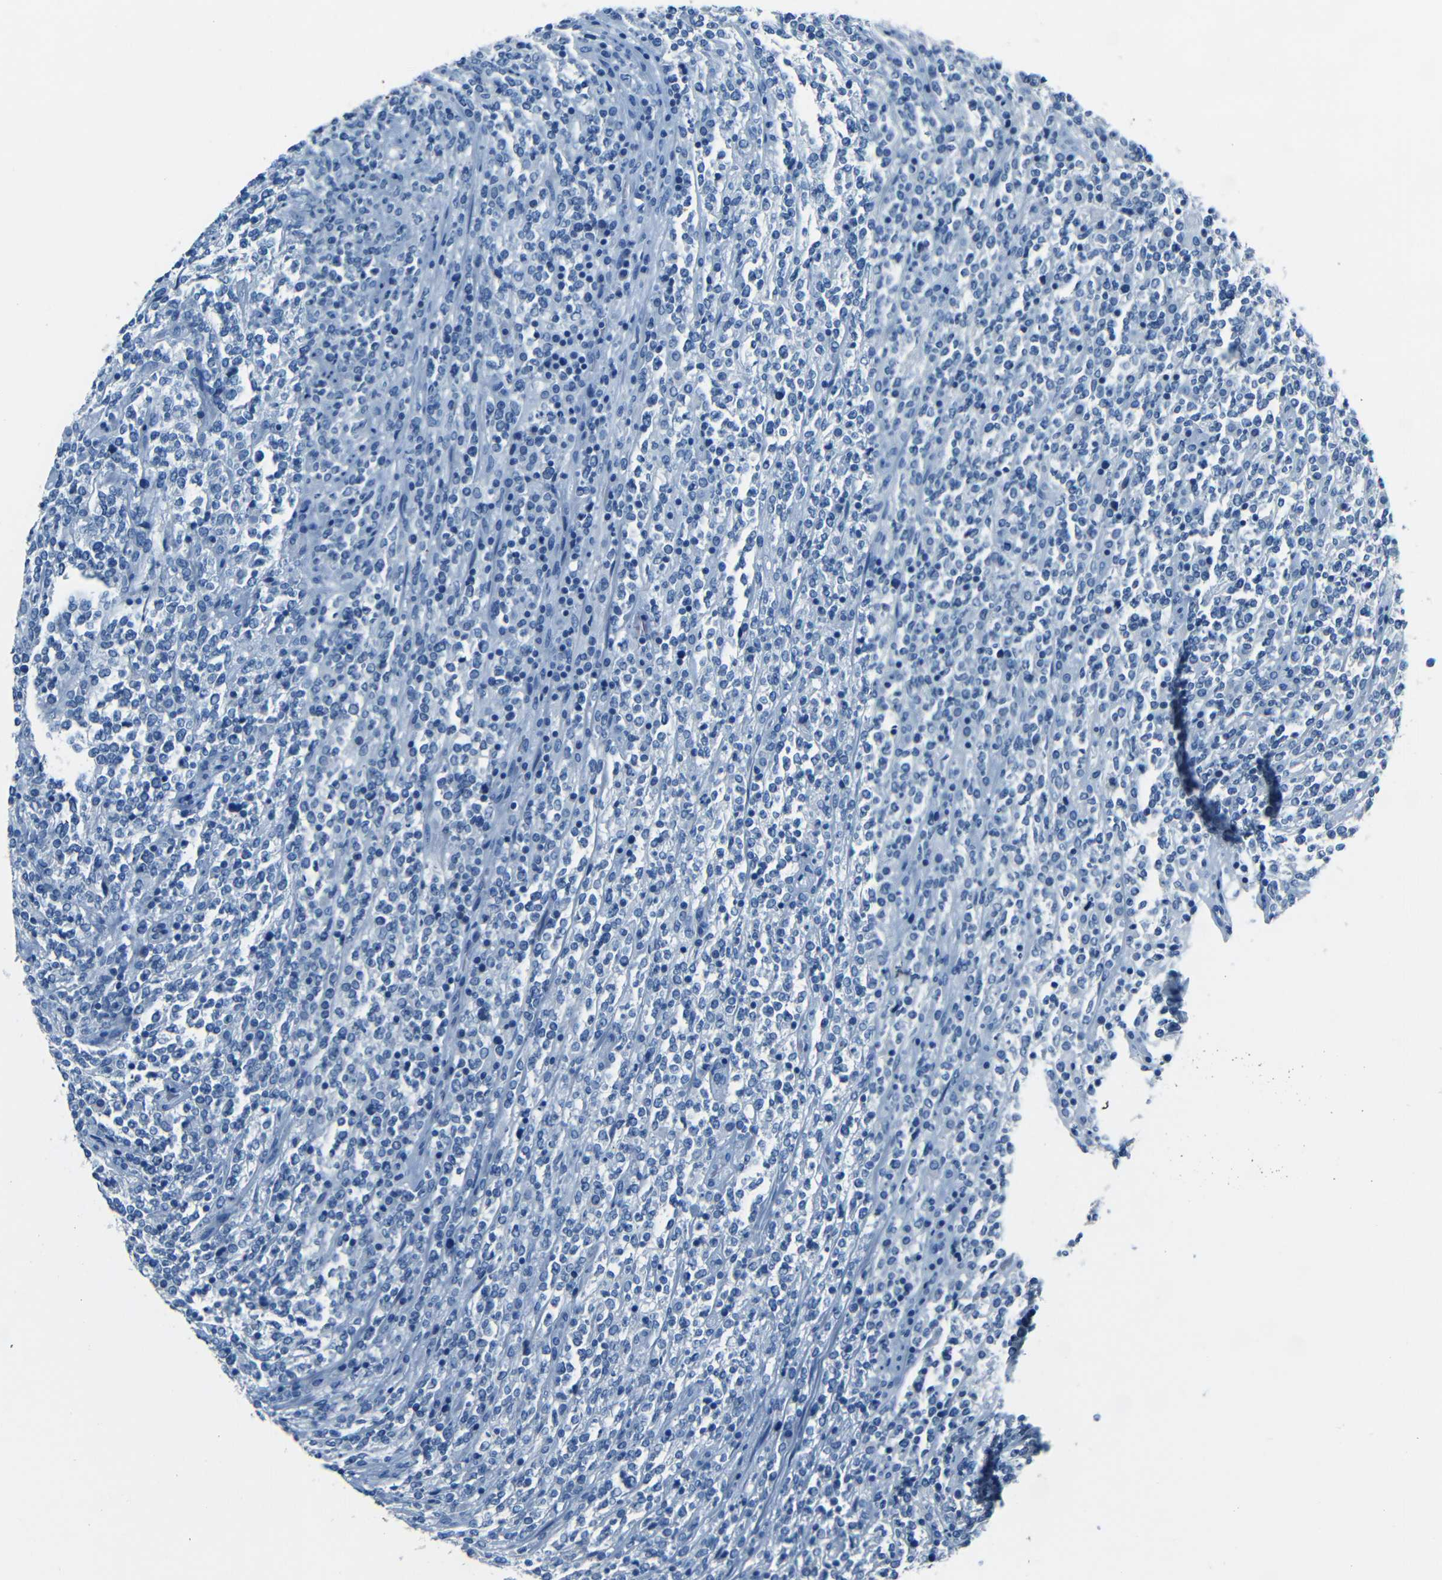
{"staining": {"intensity": "negative", "quantity": "none", "location": "none"}, "tissue": "lymphoma", "cell_type": "Tumor cells", "image_type": "cancer", "snomed": [{"axis": "morphology", "description": "Malignant lymphoma, non-Hodgkin's type, High grade"}, {"axis": "topography", "description": "Soft tissue"}], "caption": "IHC of lymphoma shows no expression in tumor cells.", "gene": "FBN2", "patient": {"sex": "male", "age": 18}}